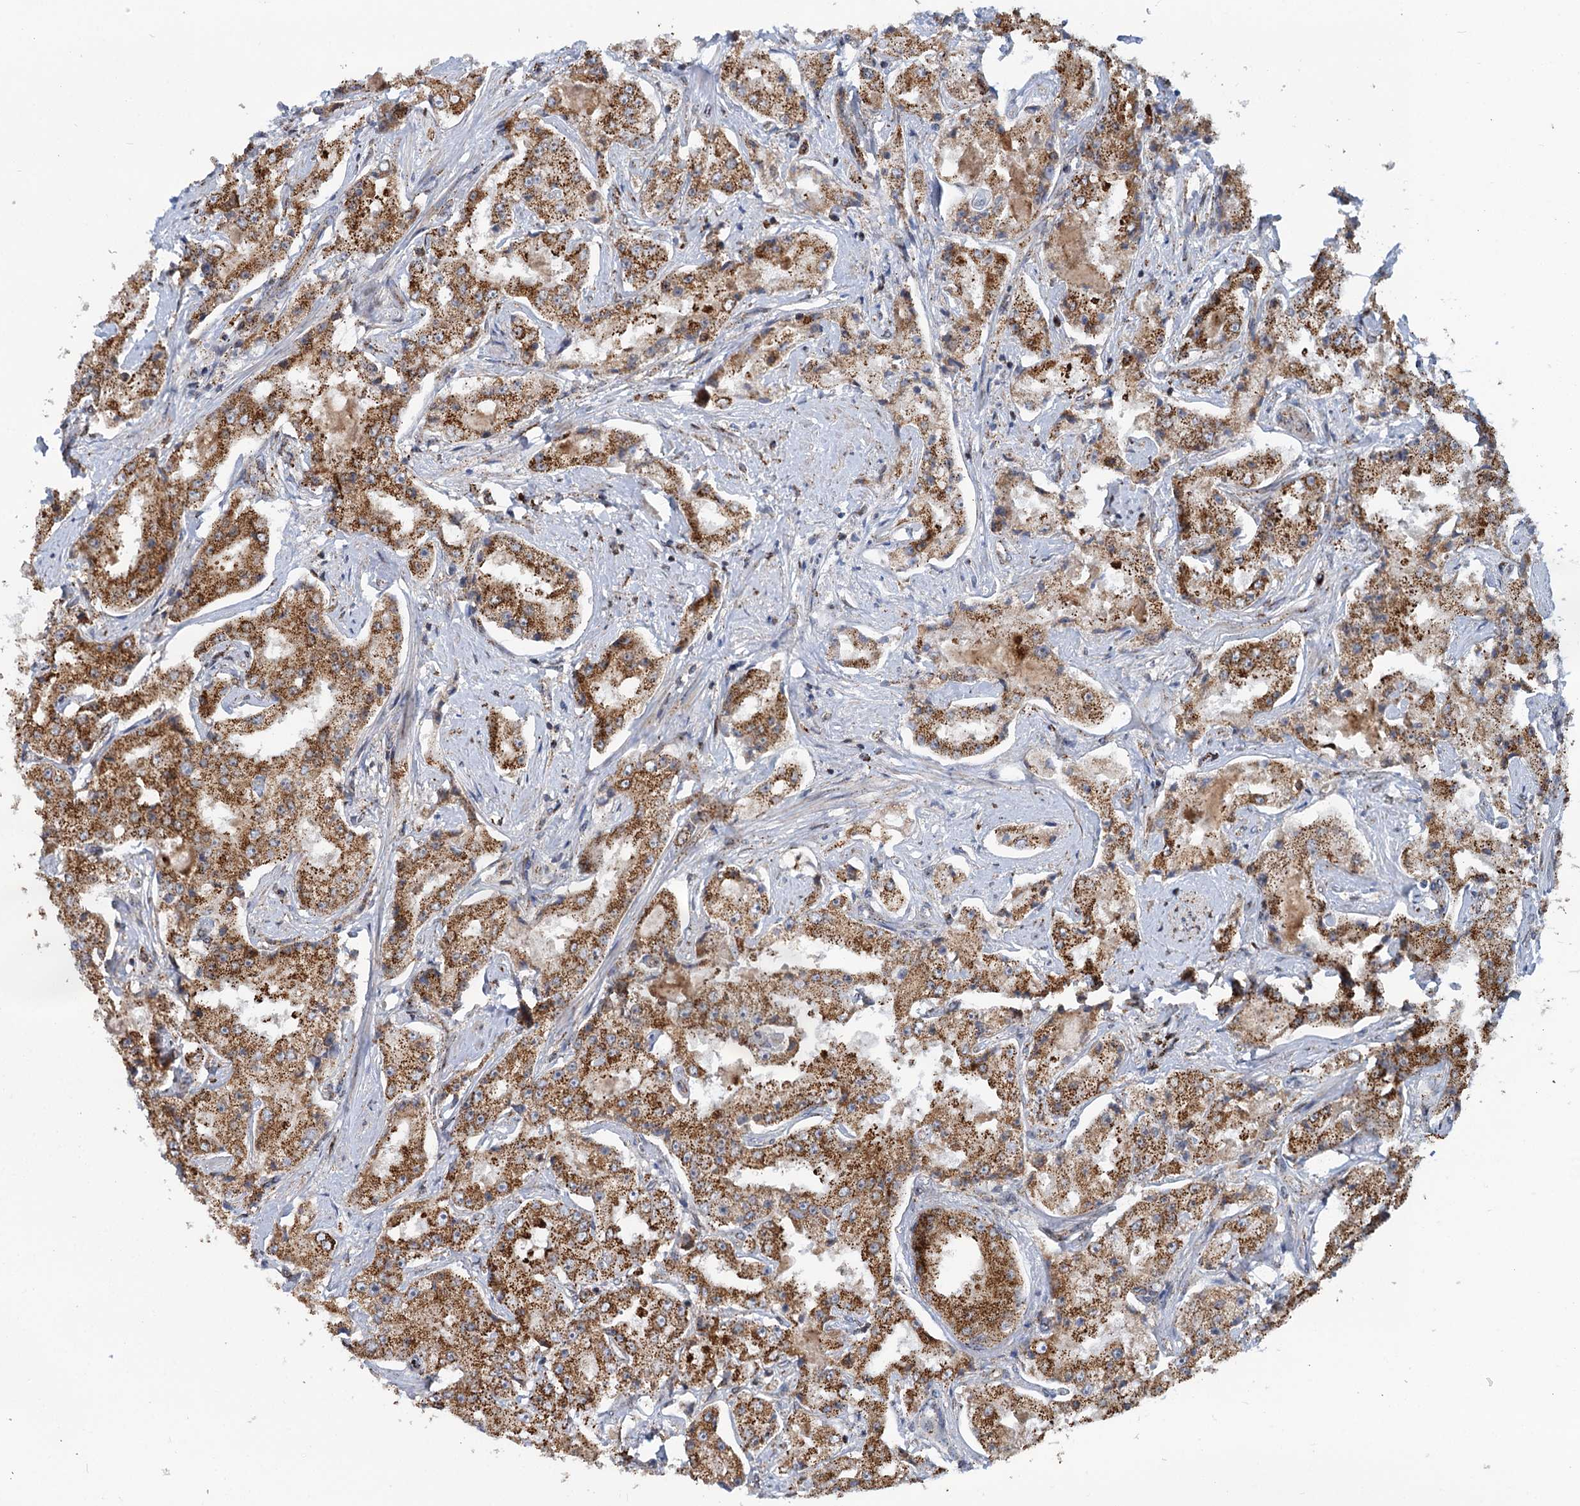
{"staining": {"intensity": "strong", "quantity": ">75%", "location": "cytoplasmic/membranous"}, "tissue": "prostate cancer", "cell_type": "Tumor cells", "image_type": "cancer", "snomed": [{"axis": "morphology", "description": "Adenocarcinoma, High grade"}, {"axis": "topography", "description": "Prostate"}], "caption": "This is a histology image of immunohistochemistry staining of prostate adenocarcinoma (high-grade), which shows strong expression in the cytoplasmic/membranous of tumor cells.", "gene": "SUPT20H", "patient": {"sex": "male", "age": 73}}